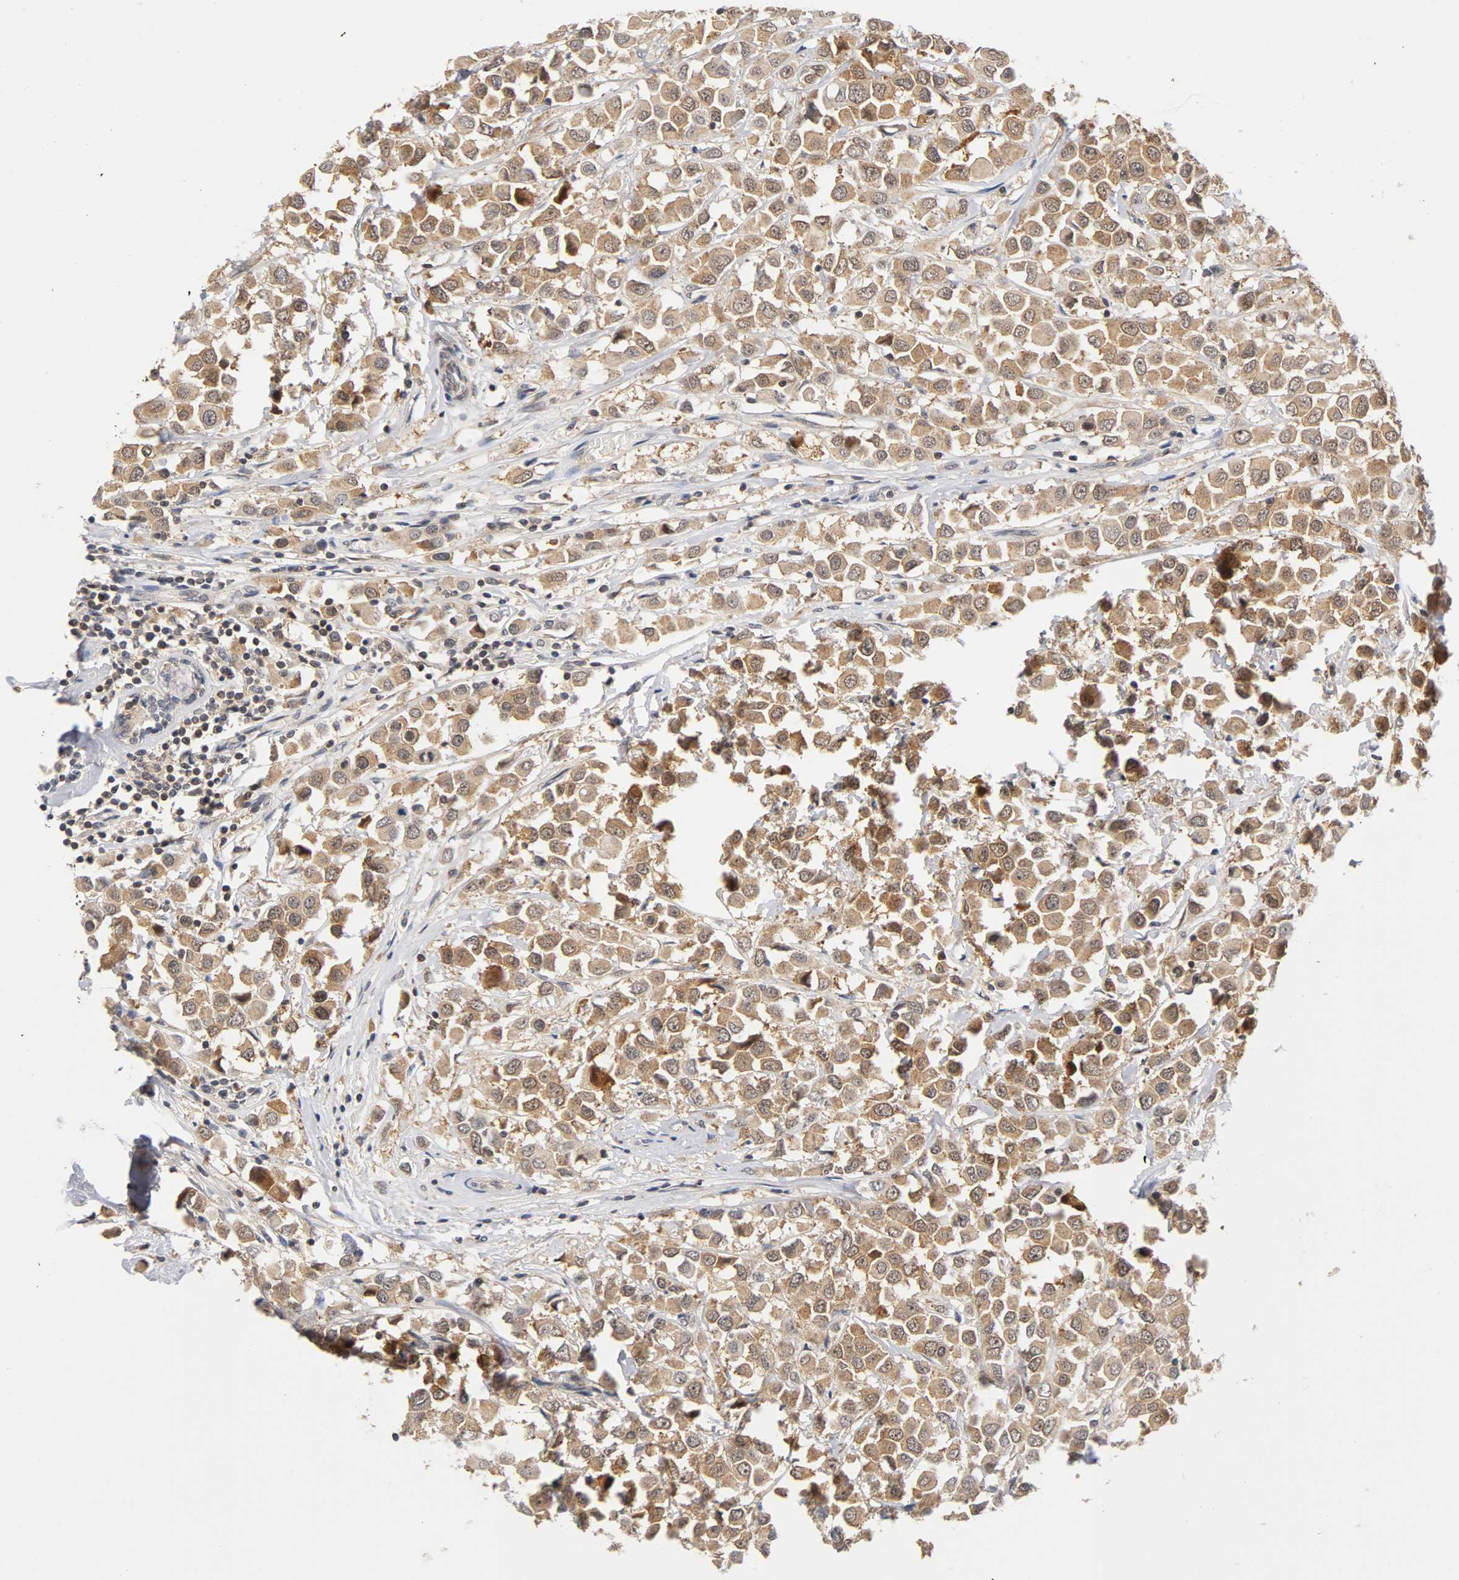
{"staining": {"intensity": "moderate", "quantity": ">75%", "location": "cytoplasmic/membranous,nuclear"}, "tissue": "breast cancer", "cell_type": "Tumor cells", "image_type": "cancer", "snomed": [{"axis": "morphology", "description": "Duct carcinoma"}, {"axis": "topography", "description": "Breast"}], "caption": "Immunohistochemical staining of breast cancer demonstrates medium levels of moderate cytoplasmic/membranous and nuclear protein positivity in approximately >75% of tumor cells.", "gene": "UBE2M", "patient": {"sex": "female", "age": 61}}